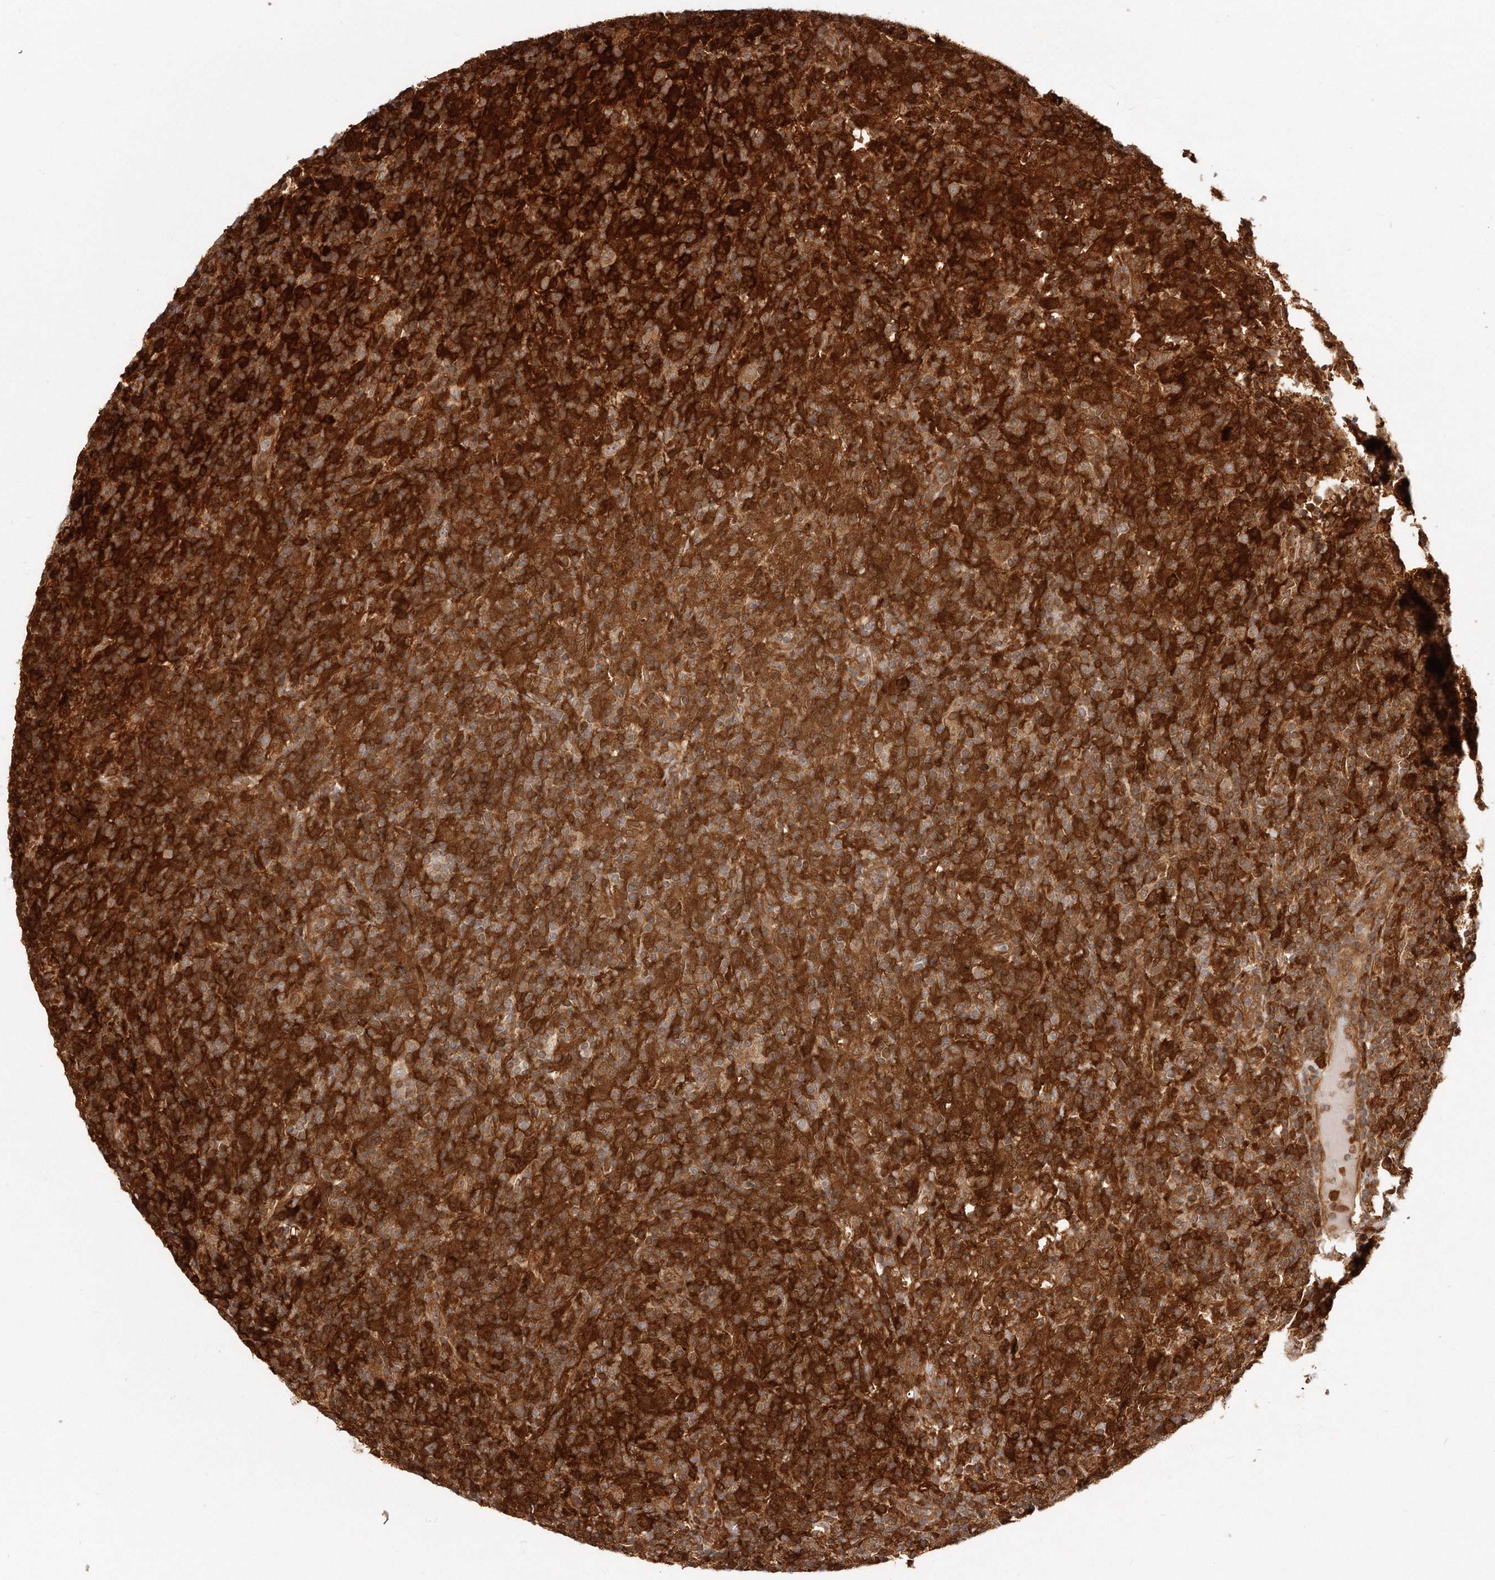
{"staining": {"intensity": "moderate", "quantity": ">75%", "location": "cytoplasmic/membranous,nuclear"}, "tissue": "lymphoma", "cell_type": "Tumor cells", "image_type": "cancer", "snomed": [{"axis": "morphology", "description": "Hodgkin's disease, NOS"}, {"axis": "topography", "description": "Lymph node"}], "caption": "Hodgkin's disease was stained to show a protein in brown. There is medium levels of moderate cytoplasmic/membranous and nuclear expression in approximately >75% of tumor cells.", "gene": "GBP4", "patient": {"sex": "male", "age": 70}}